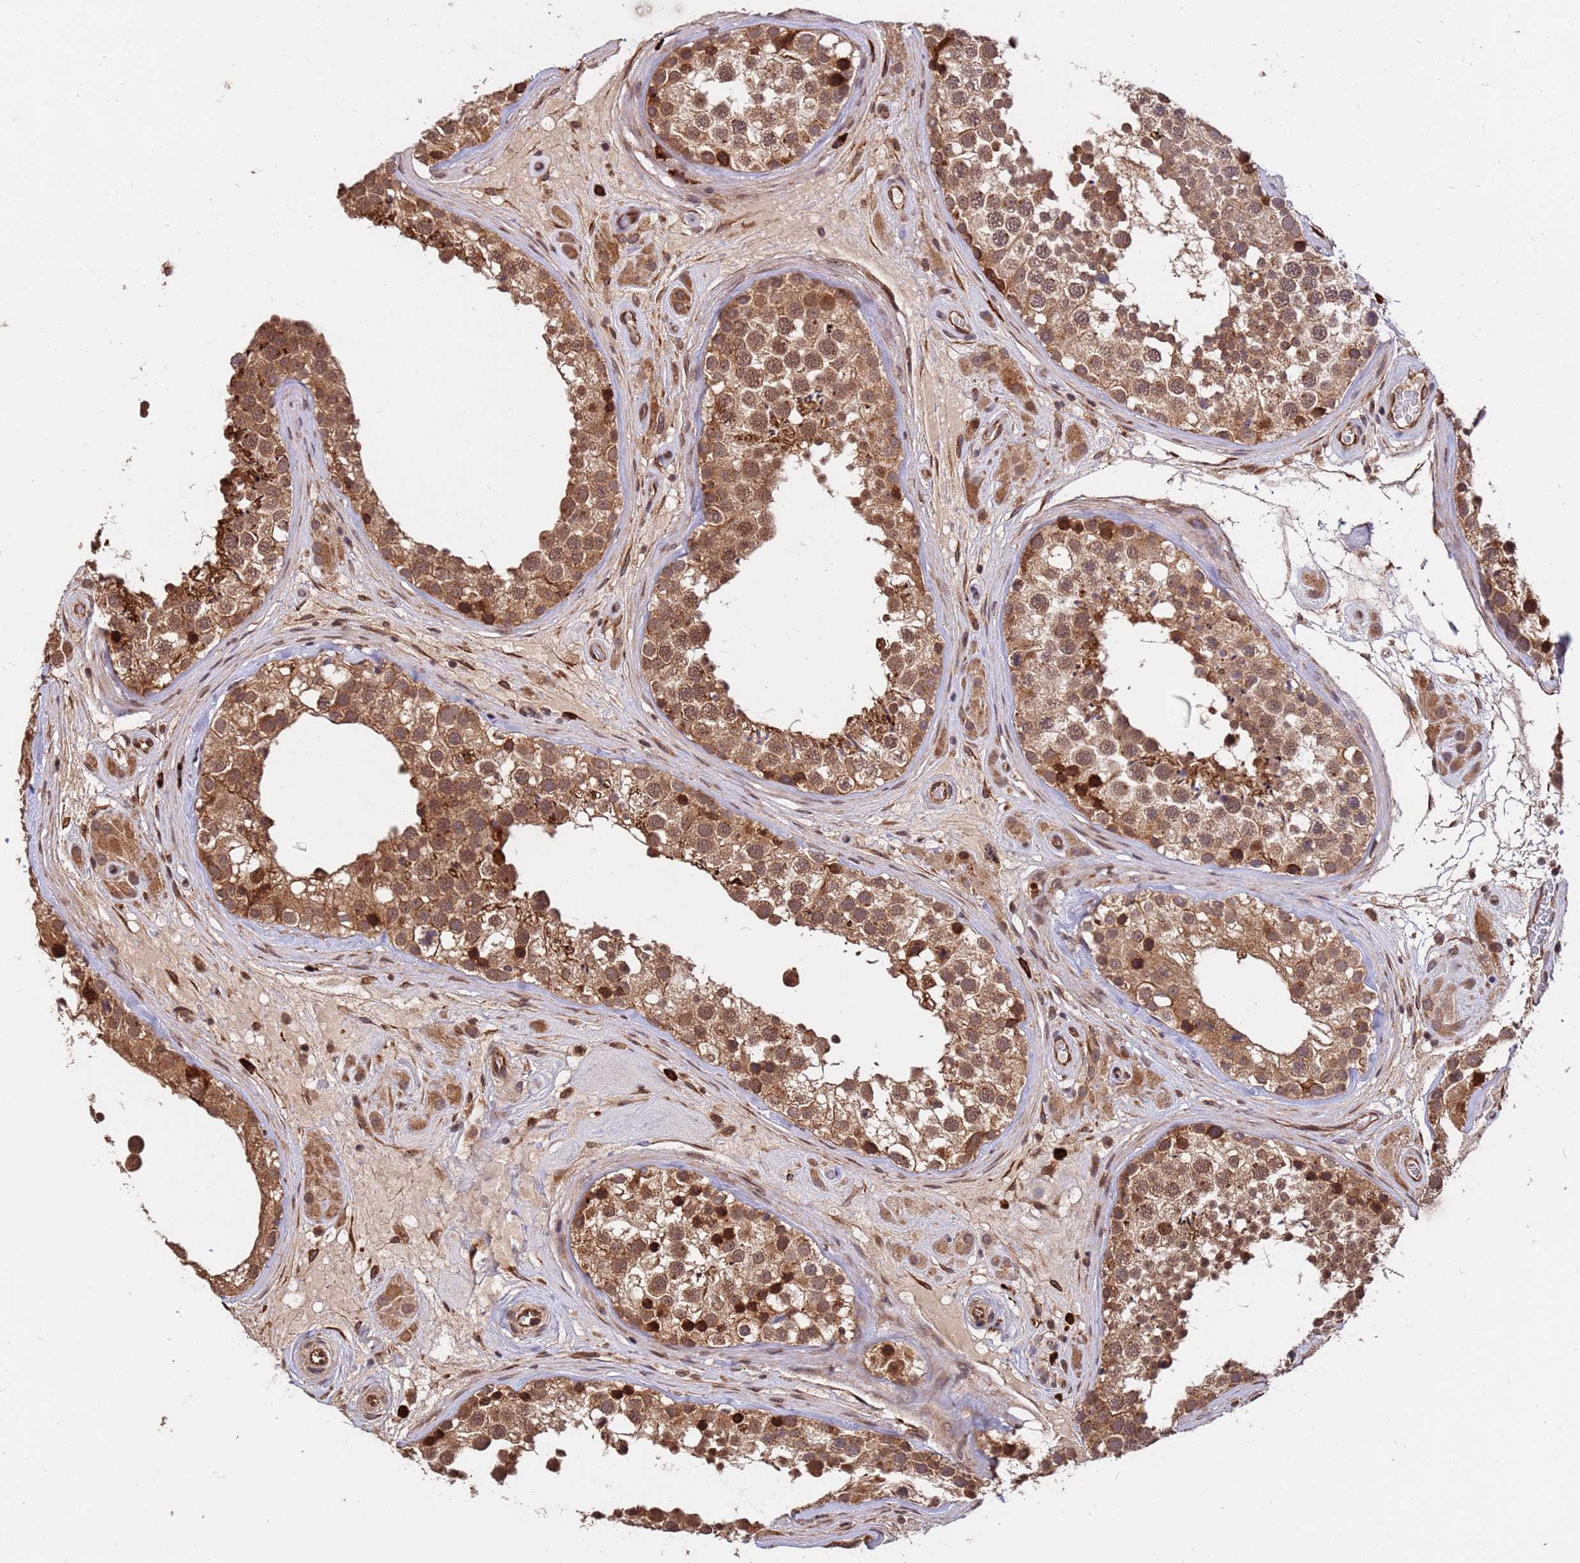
{"staining": {"intensity": "moderate", "quantity": ">75%", "location": "cytoplasmic/membranous,nuclear"}, "tissue": "testis", "cell_type": "Cells in seminiferous ducts", "image_type": "normal", "snomed": [{"axis": "morphology", "description": "Normal tissue, NOS"}, {"axis": "topography", "description": "Testis"}], "caption": "IHC (DAB (3,3'-diaminobenzidine)) staining of unremarkable testis displays moderate cytoplasmic/membranous,nuclear protein positivity in approximately >75% of cells in seminiferous ducts. Nuclei are stained in blue.", "gene": "ZNF619", "patient": {"sex": "male", "age": 46}}